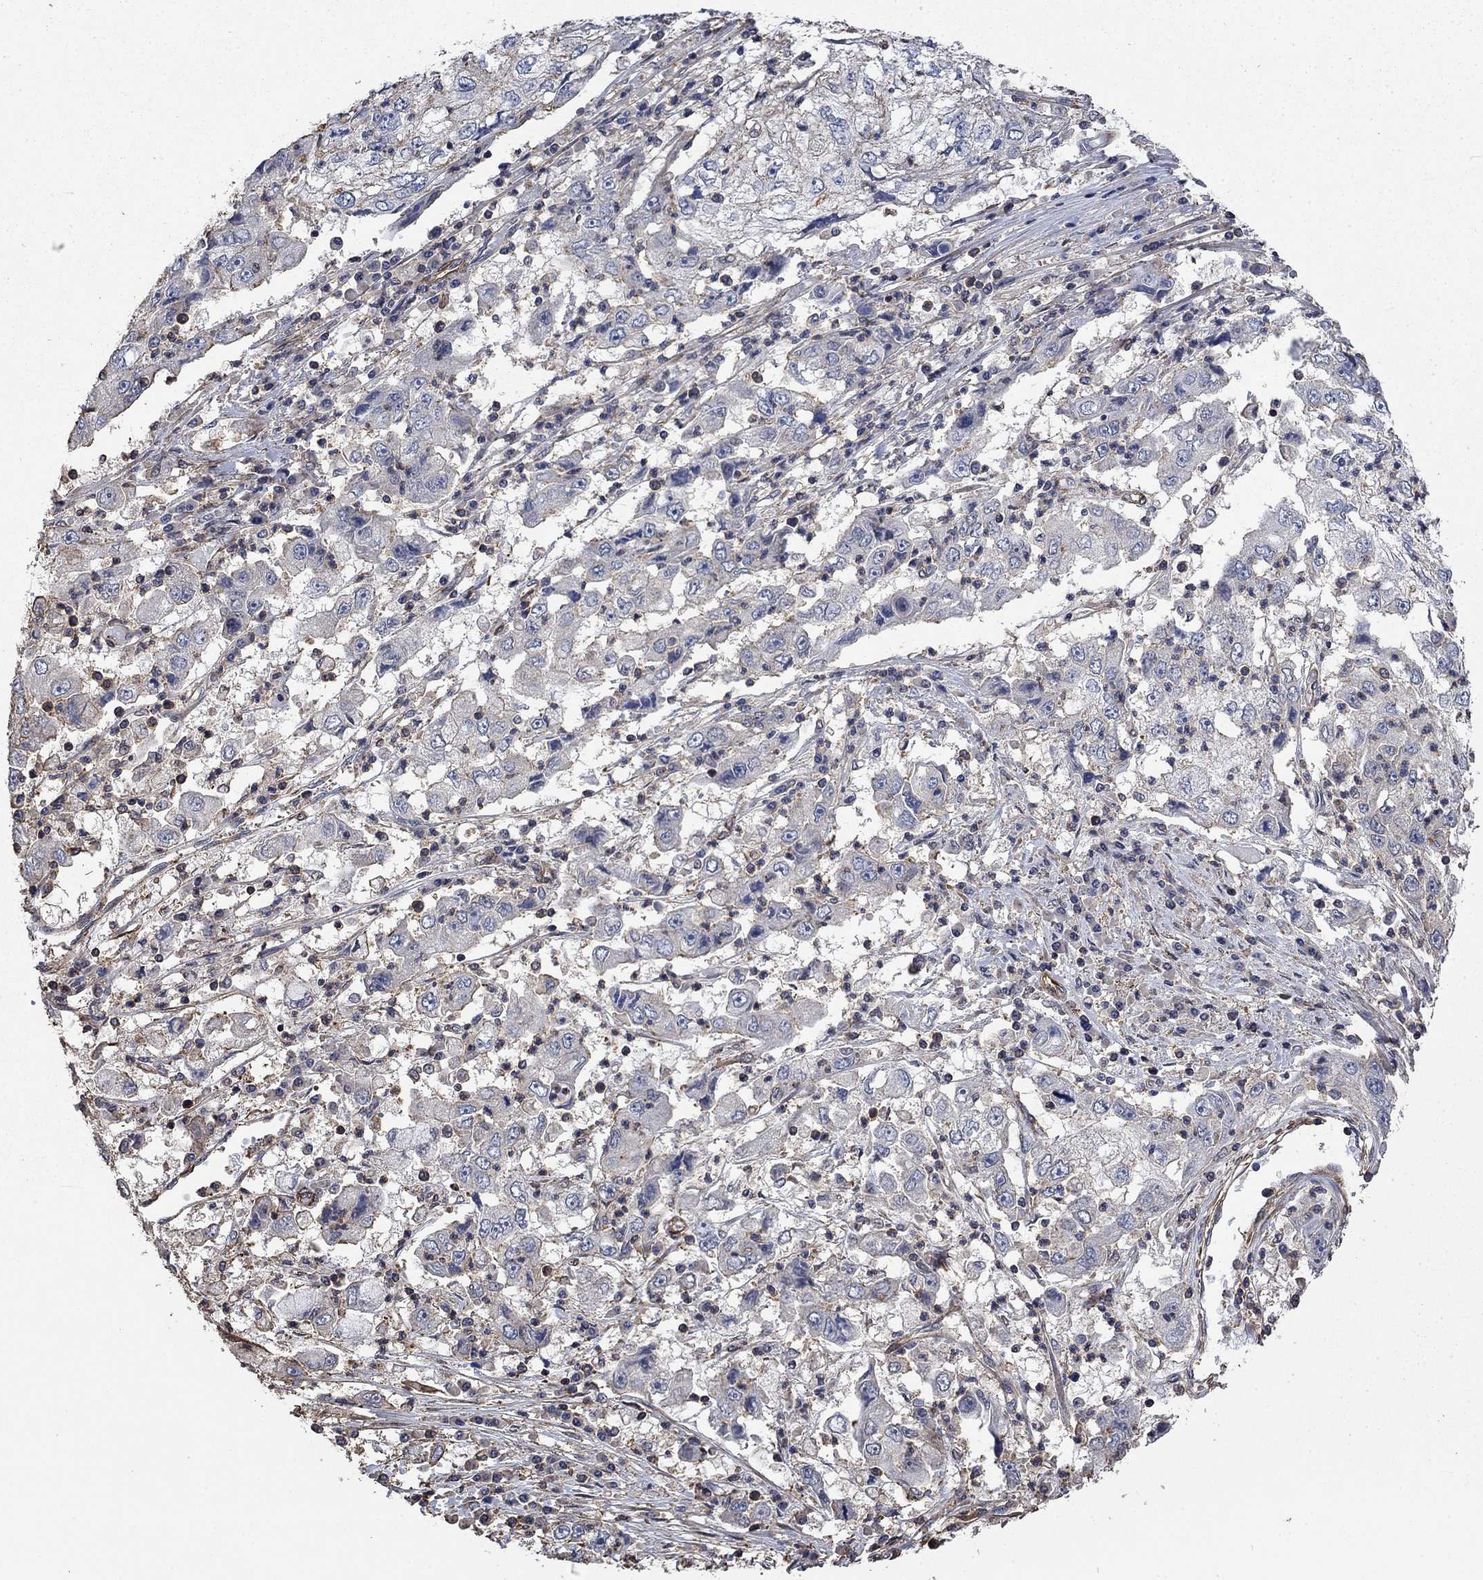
{"staining": {"intensity": "negative", "quantity": "none", "location": "none"}, "tissue": "cervical cancer", "cell_type": "Tumor cells", "image_type": "cancer", "snomed": [{"axis": "morphology", "description": "Squamous cell carcinoma, NOS"}, {"axis": "topography", "description": "Cervix"}], "caption": "Tumor cells show no significant positivity in squamous cell carcinoma (cervical).", "gene": "PDE3A", "patient": {"sex": "female", "age": 36}}